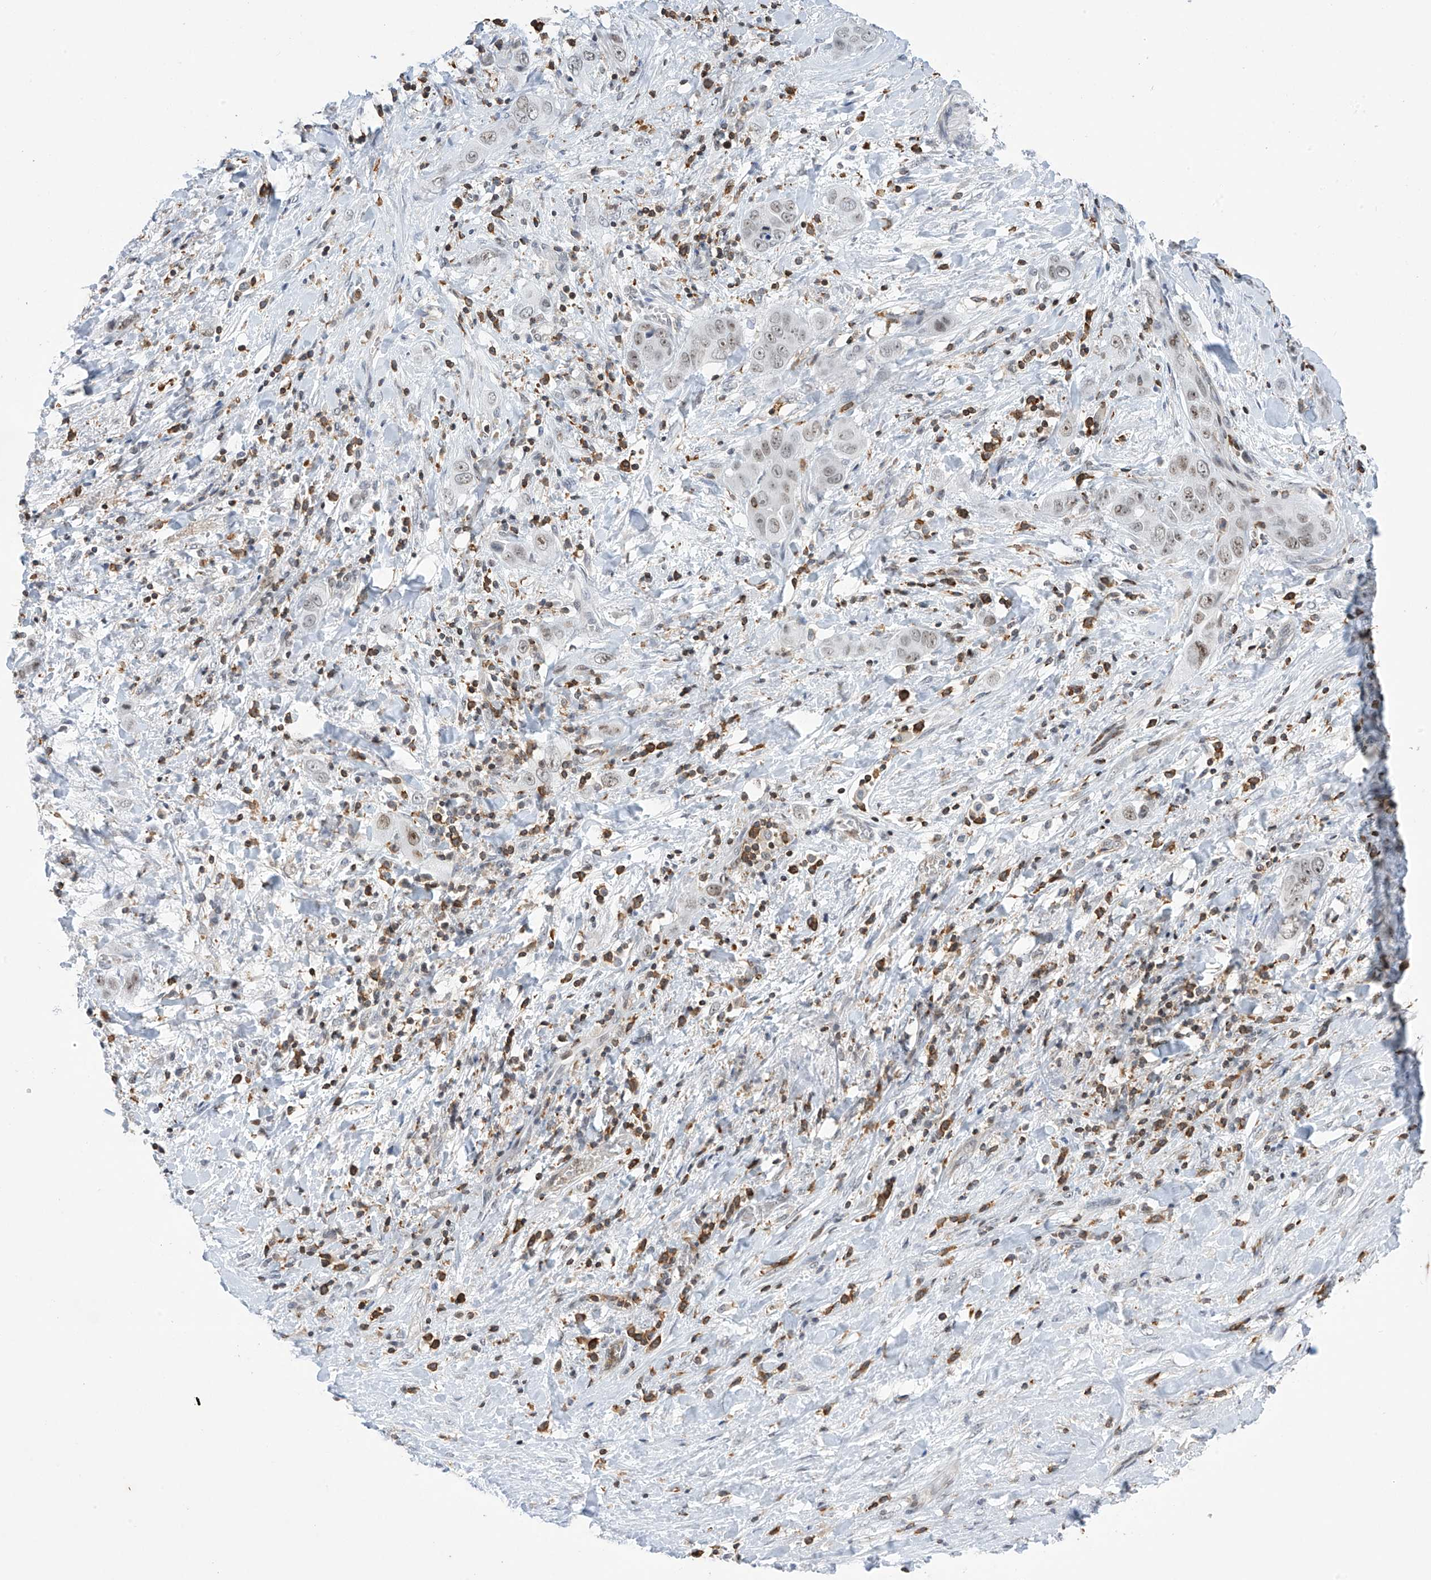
{"staining": {"intensity": "weak", "quantity": "<25%", "location": "nuclear"}, "tissue": "liver cancer", "cell_type": "Tumor cells", "image_type": "cancer", "snomed": [{"axis": "morphology", "description": "Cholangiocarcinoma"}, {"axis": "topography", "description": "Liver"}], "caption": "Cholangiocarcinoma (liver) was stained to show a protein in brown. There is no significant positivity in tumor cells. (DAB (3,3'-diaminobenzidine) immunohistochemistry visualized using brightfield microscopy, high magnification).", "gene": "MSL3", "patient": {"sex": "female", "age": 52}}